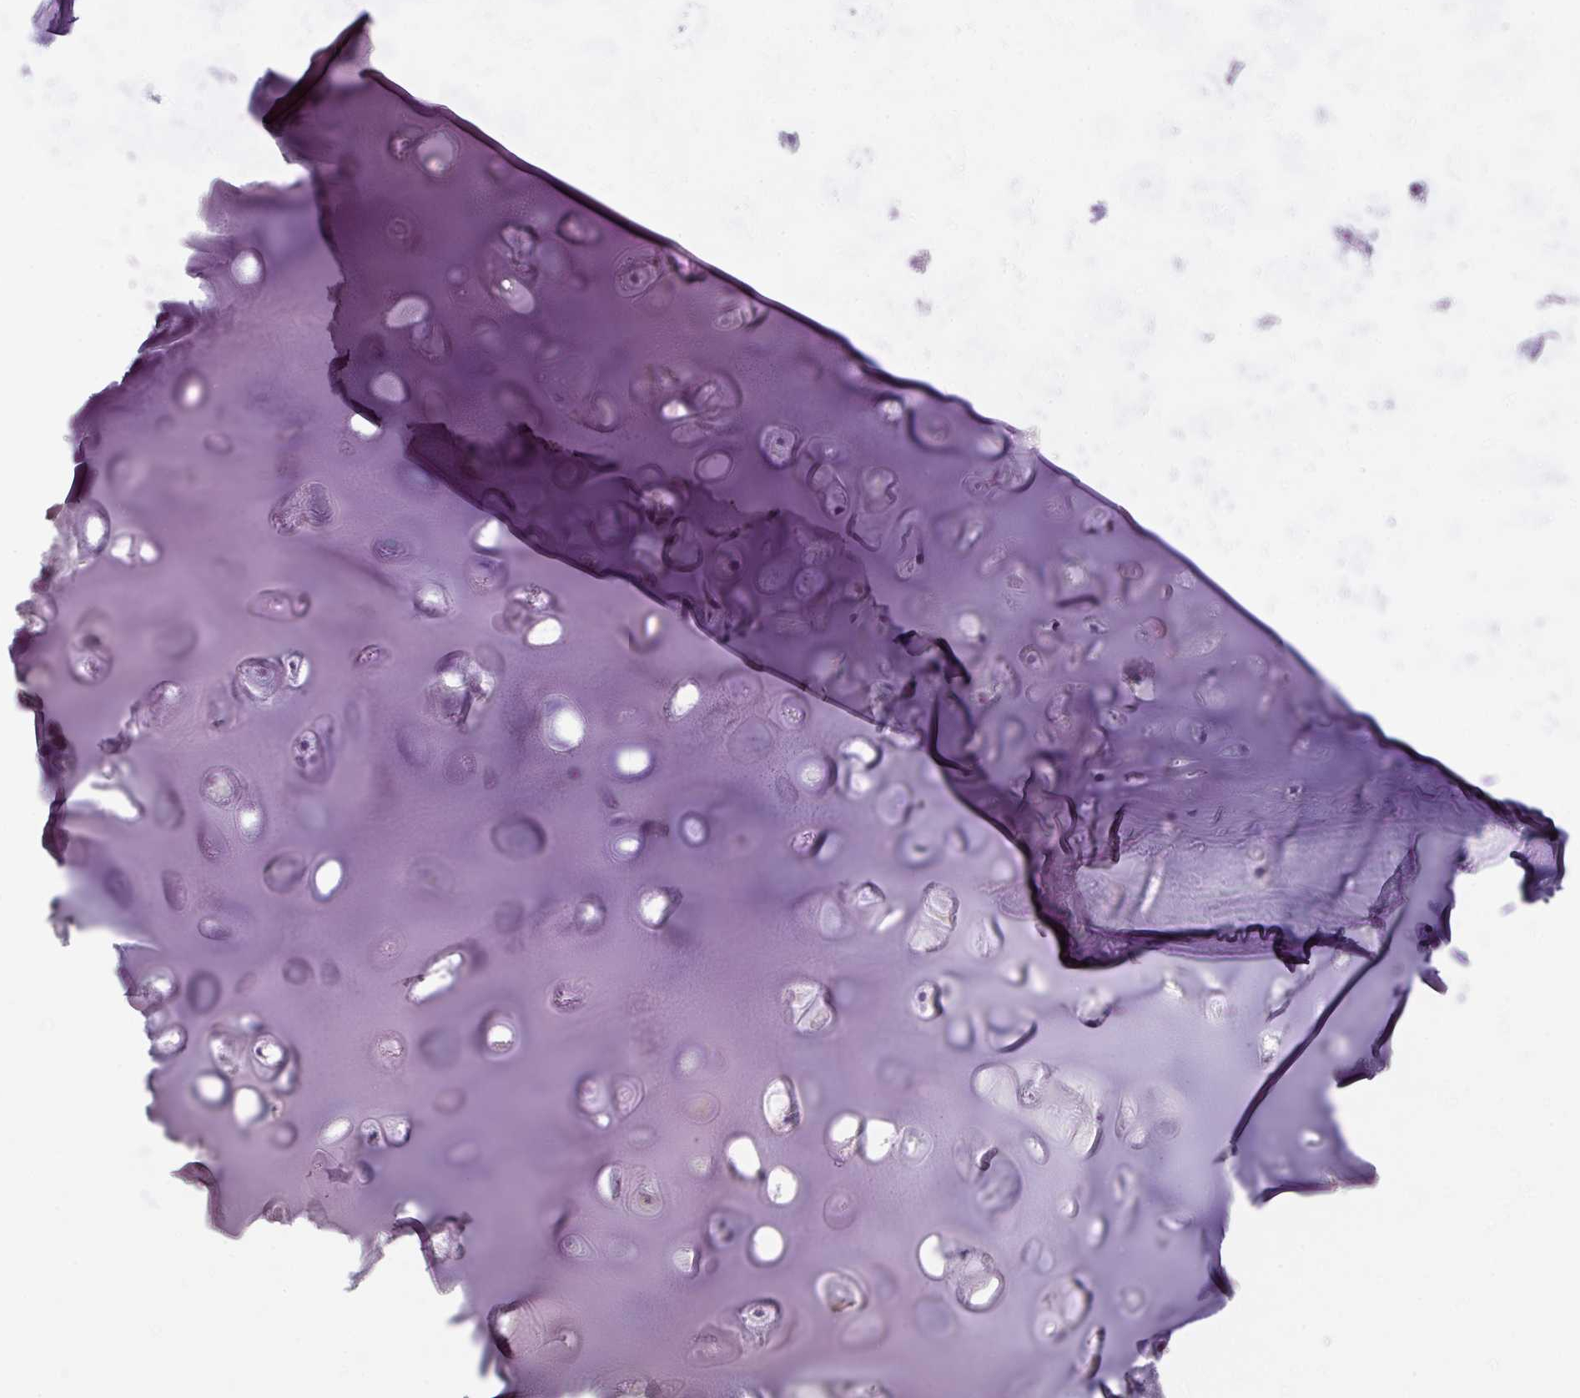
{"staining": {"intensity": "negative", "quantity": "none", "location": "none"}, "tissue": "soft tissue", "cell_type": "Chondrocytes", "image_type": "normal", "snomed": [{"axis": "morphology", "description": "Normal tissue, NOS"}, {"axis": "topography", "description": "Cartilage tissue"}, {"axis": "topography", "description": "Nasopharynx"}, {"axis": "topography", "description": "Thyroid gland"}], "caption": "Immunohistochemistry of normal soft tissue exhibits no positivity in chondrocytes.", "gene": "SCT", "patient": {"sex": "male", "age": 63}}